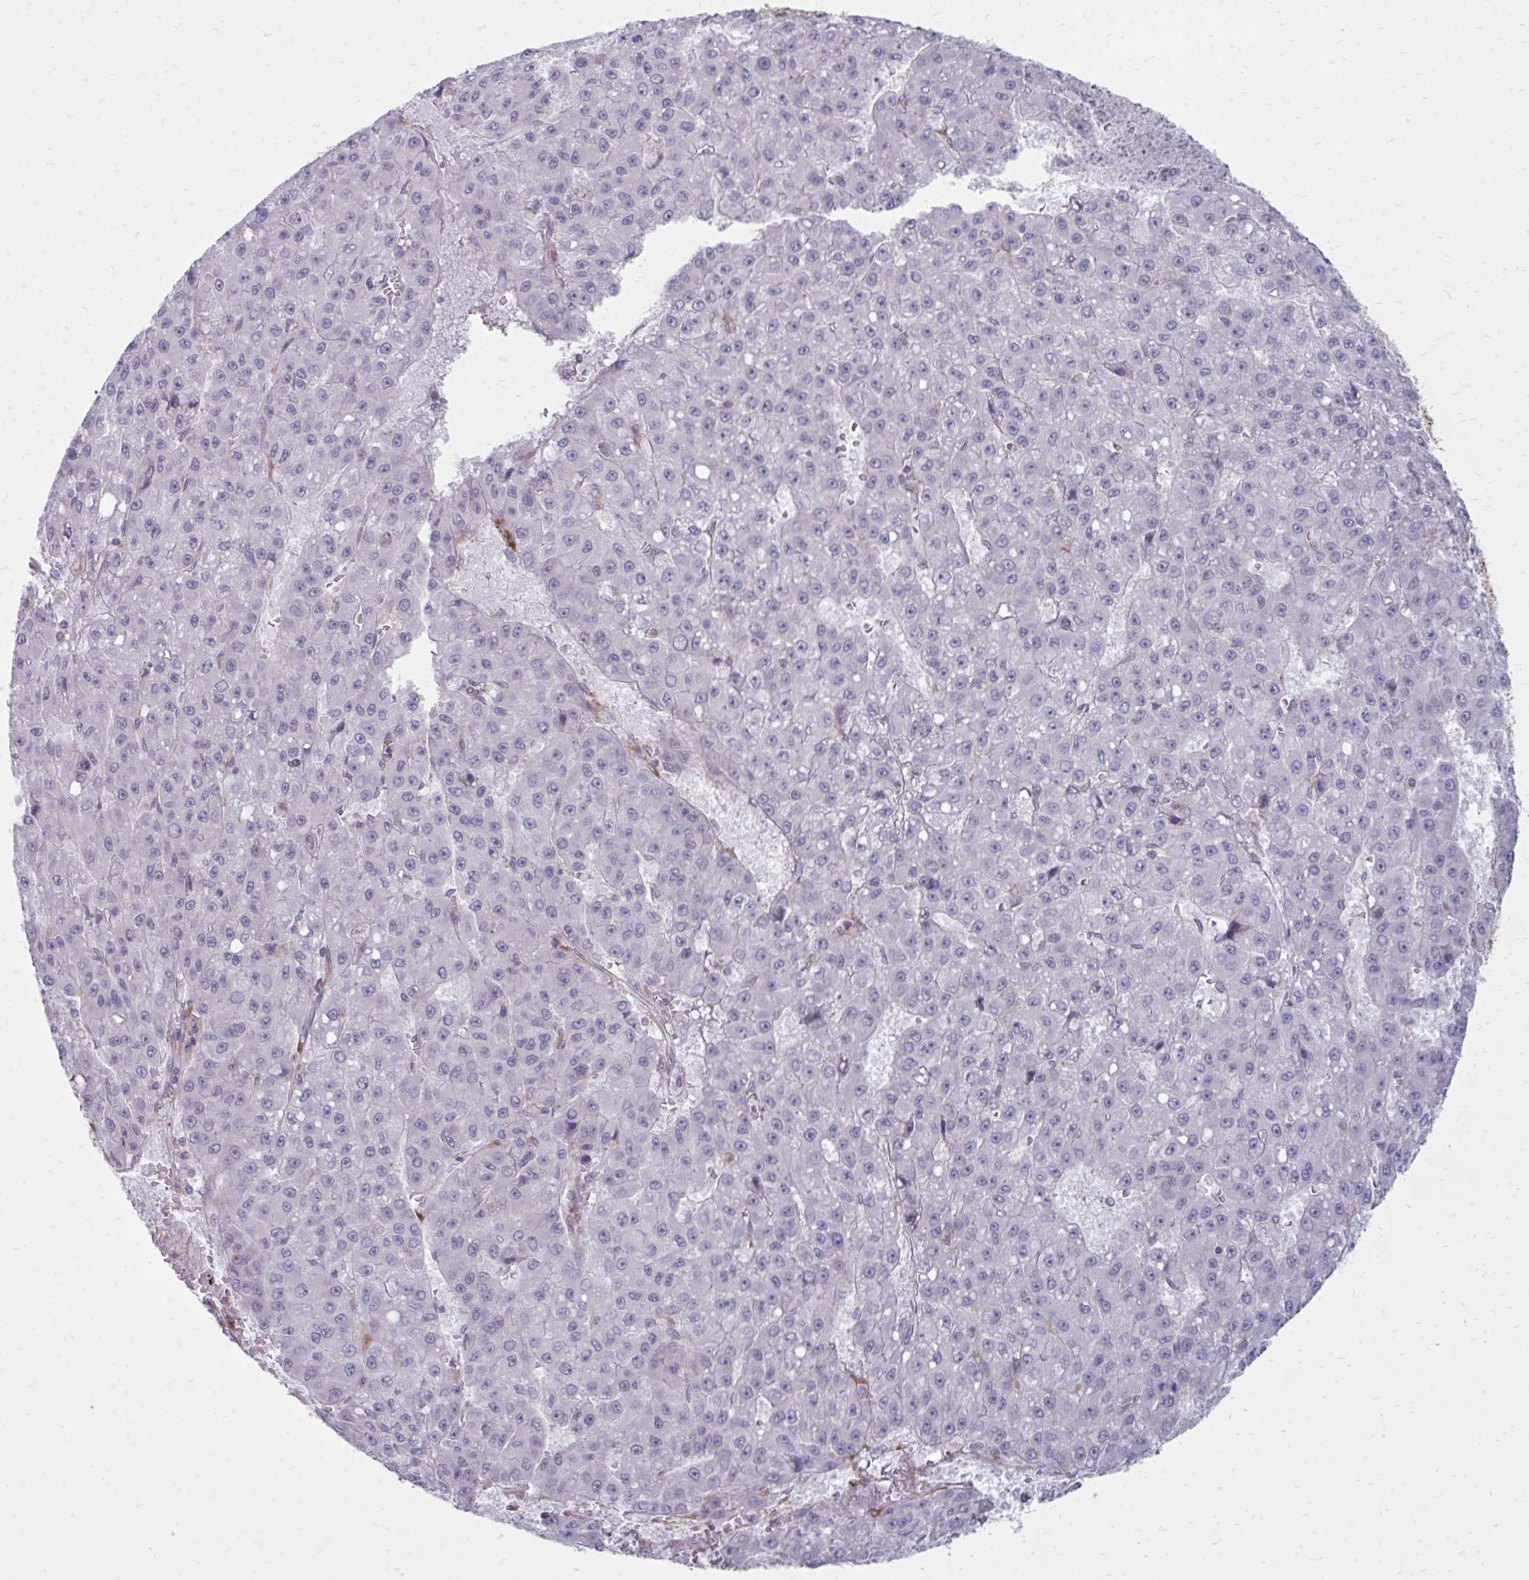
{"staining": {"intensity": "negative", "quantity": "none", "location": "none"}, "tissue": "liver cancer", "cell_type": "Tumor cells", "image_type": "cancer", "snomed": [{"axis": "morphology", "description": "Carcinoma, Hepatocellular, NOS"}, {"axis": "topography", "description": "Liver"}], "caption": "The micrograph shows no staining of tumor cells in liver hepatocellular carcinoma.", "gene": "ASAP1", "patient": {"sex": "male", "age": 70}}